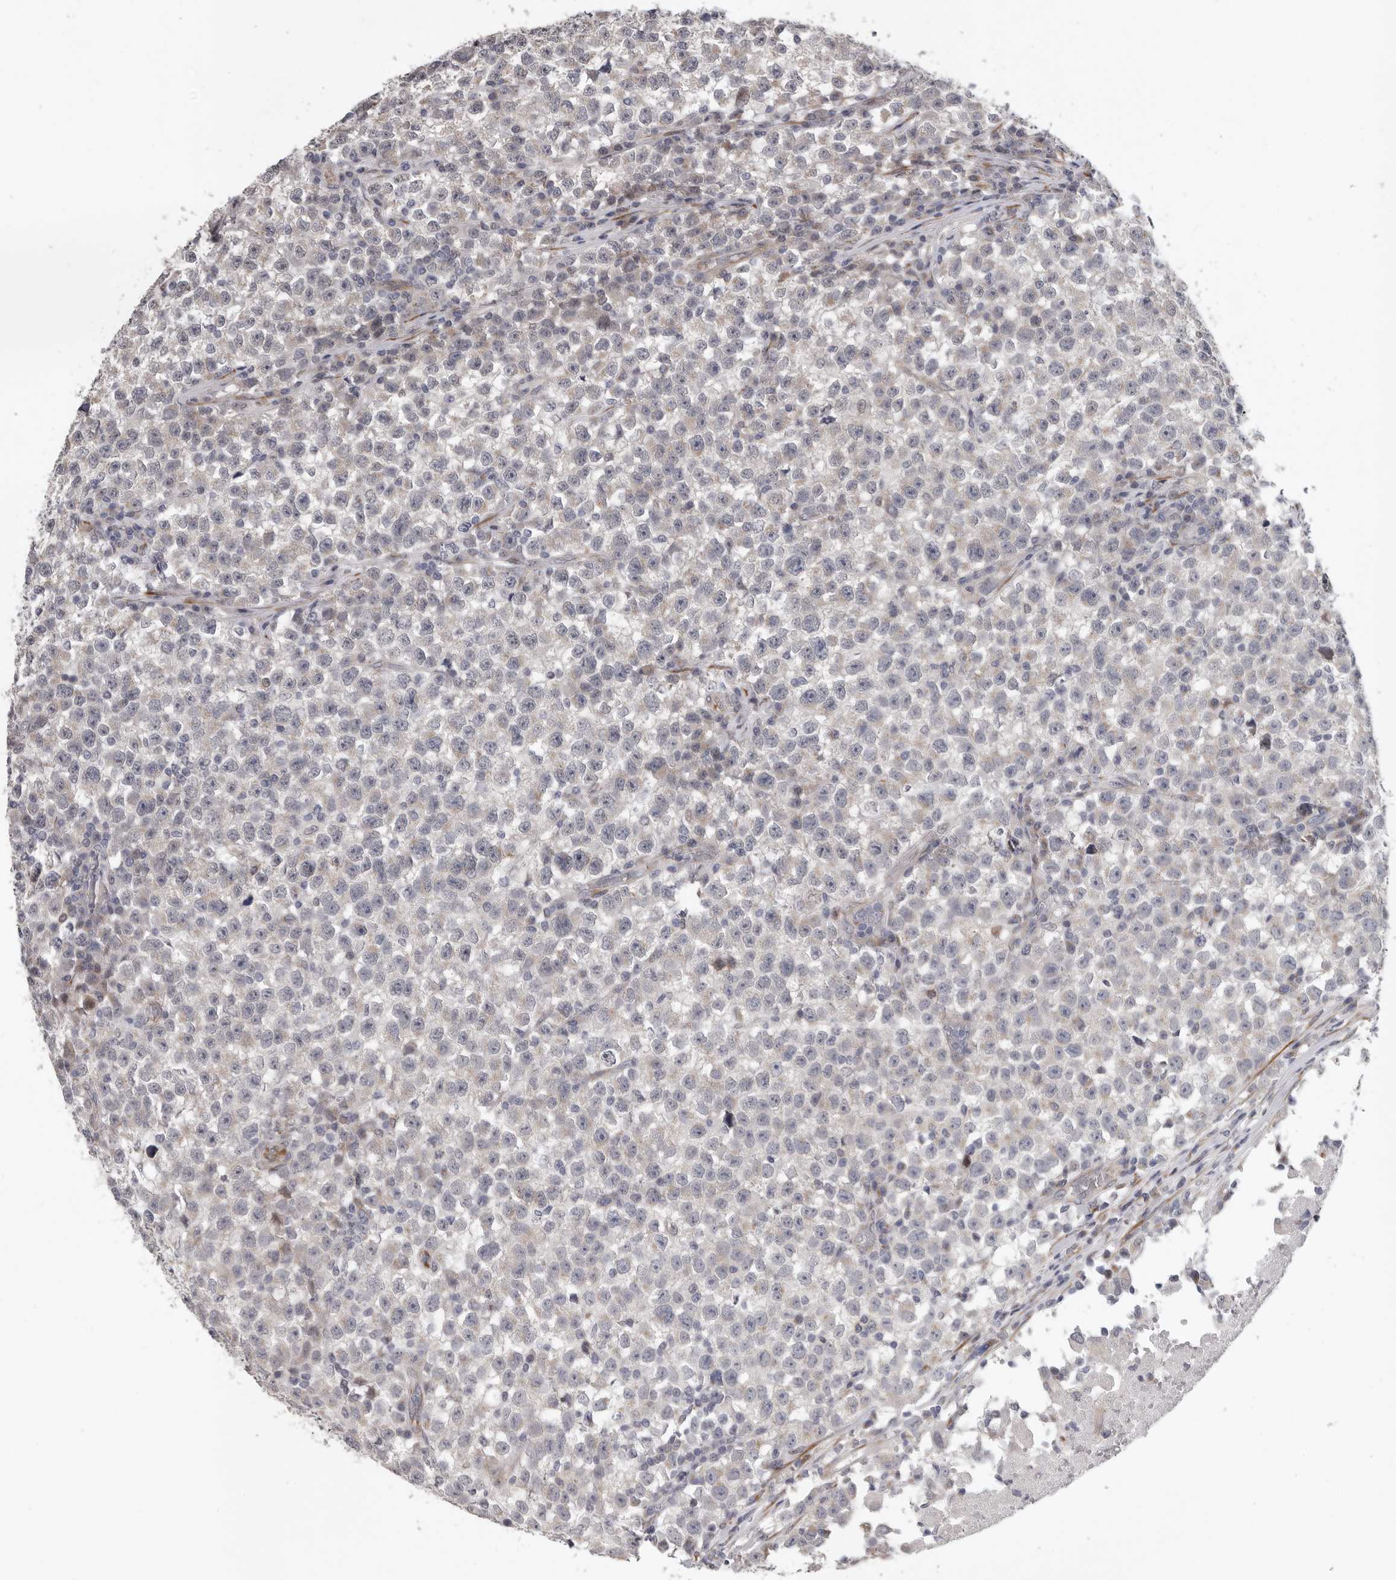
{"staining": {"intensity": "negative", "quantity": "none", "location": "none"}, "tissue": "testis cancer", "cell_type": "Tumor cells", "image_type": "cancer", "snomed": [{"axis": "morphology", "description": "Seminoma, NOS"}, {"axis": "topography", "description": "Testis"}], "caption": "Tumor cells show no significant staining in seminoma (testis).", "gene": "RALGPS2", "patient": {"sex": "male", "age": 22}}